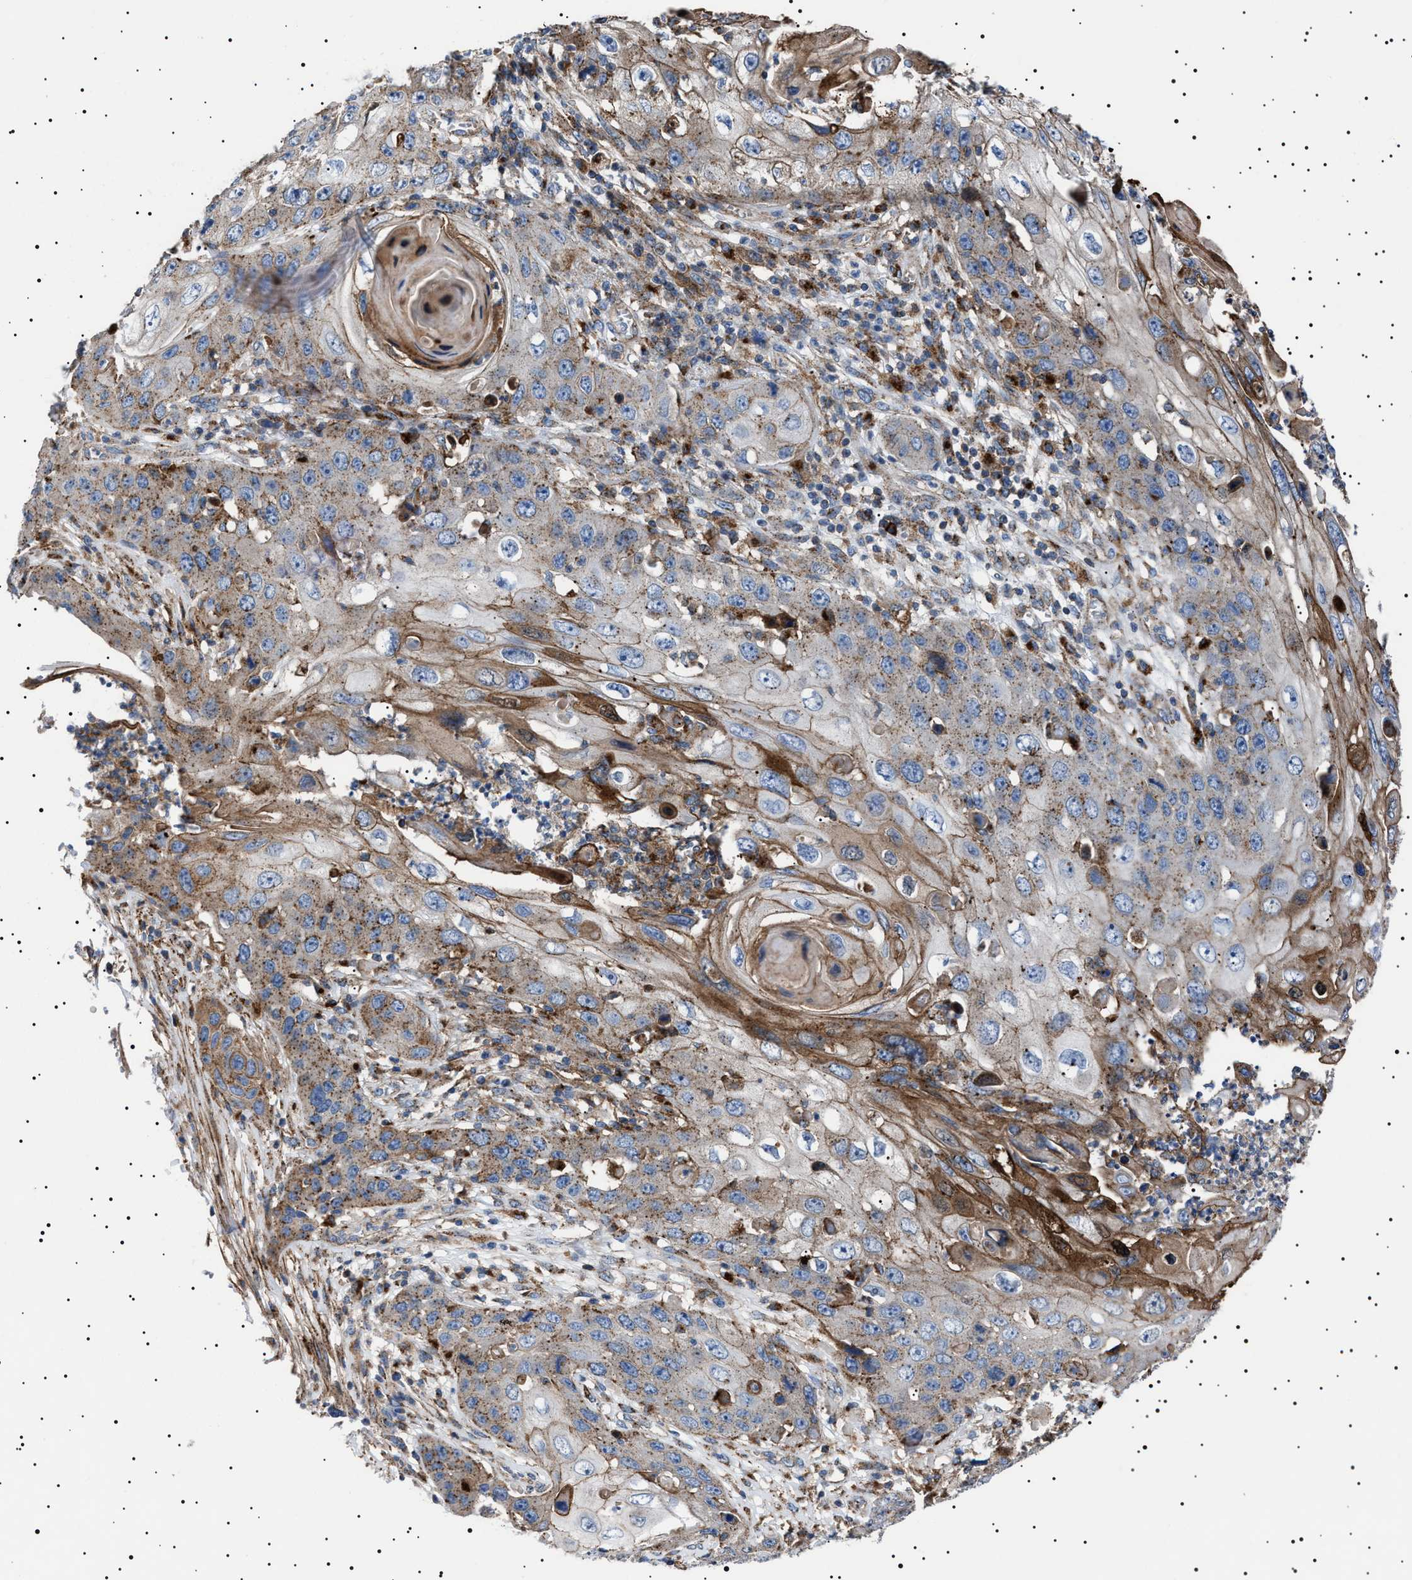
{"staining": {"intensity": "weak", "quantity": ">75%", "location": "cytoplasmic/membranous"}, "tissue": "skin cancer", "cell_type": "Tumor cells", "image_type": "cancer", "snomed": [{"axis": "morphology", "description": "Squamous cell carcinoma, NOS"}, {"axis": "topography", "description": "Skin"}], "caption": "IHC photomicrograph of neoplastic tissue: human squamous cell carcinoma (skin) stained using IHC displays low levels of weak protein expression localized specifically in the cytoplasmic/membranous of tumor cells, appearing as a cytoplasmic/membranous brown color.", "gene": "NEU1", "patient": {"sex": "male", "age": 55}}